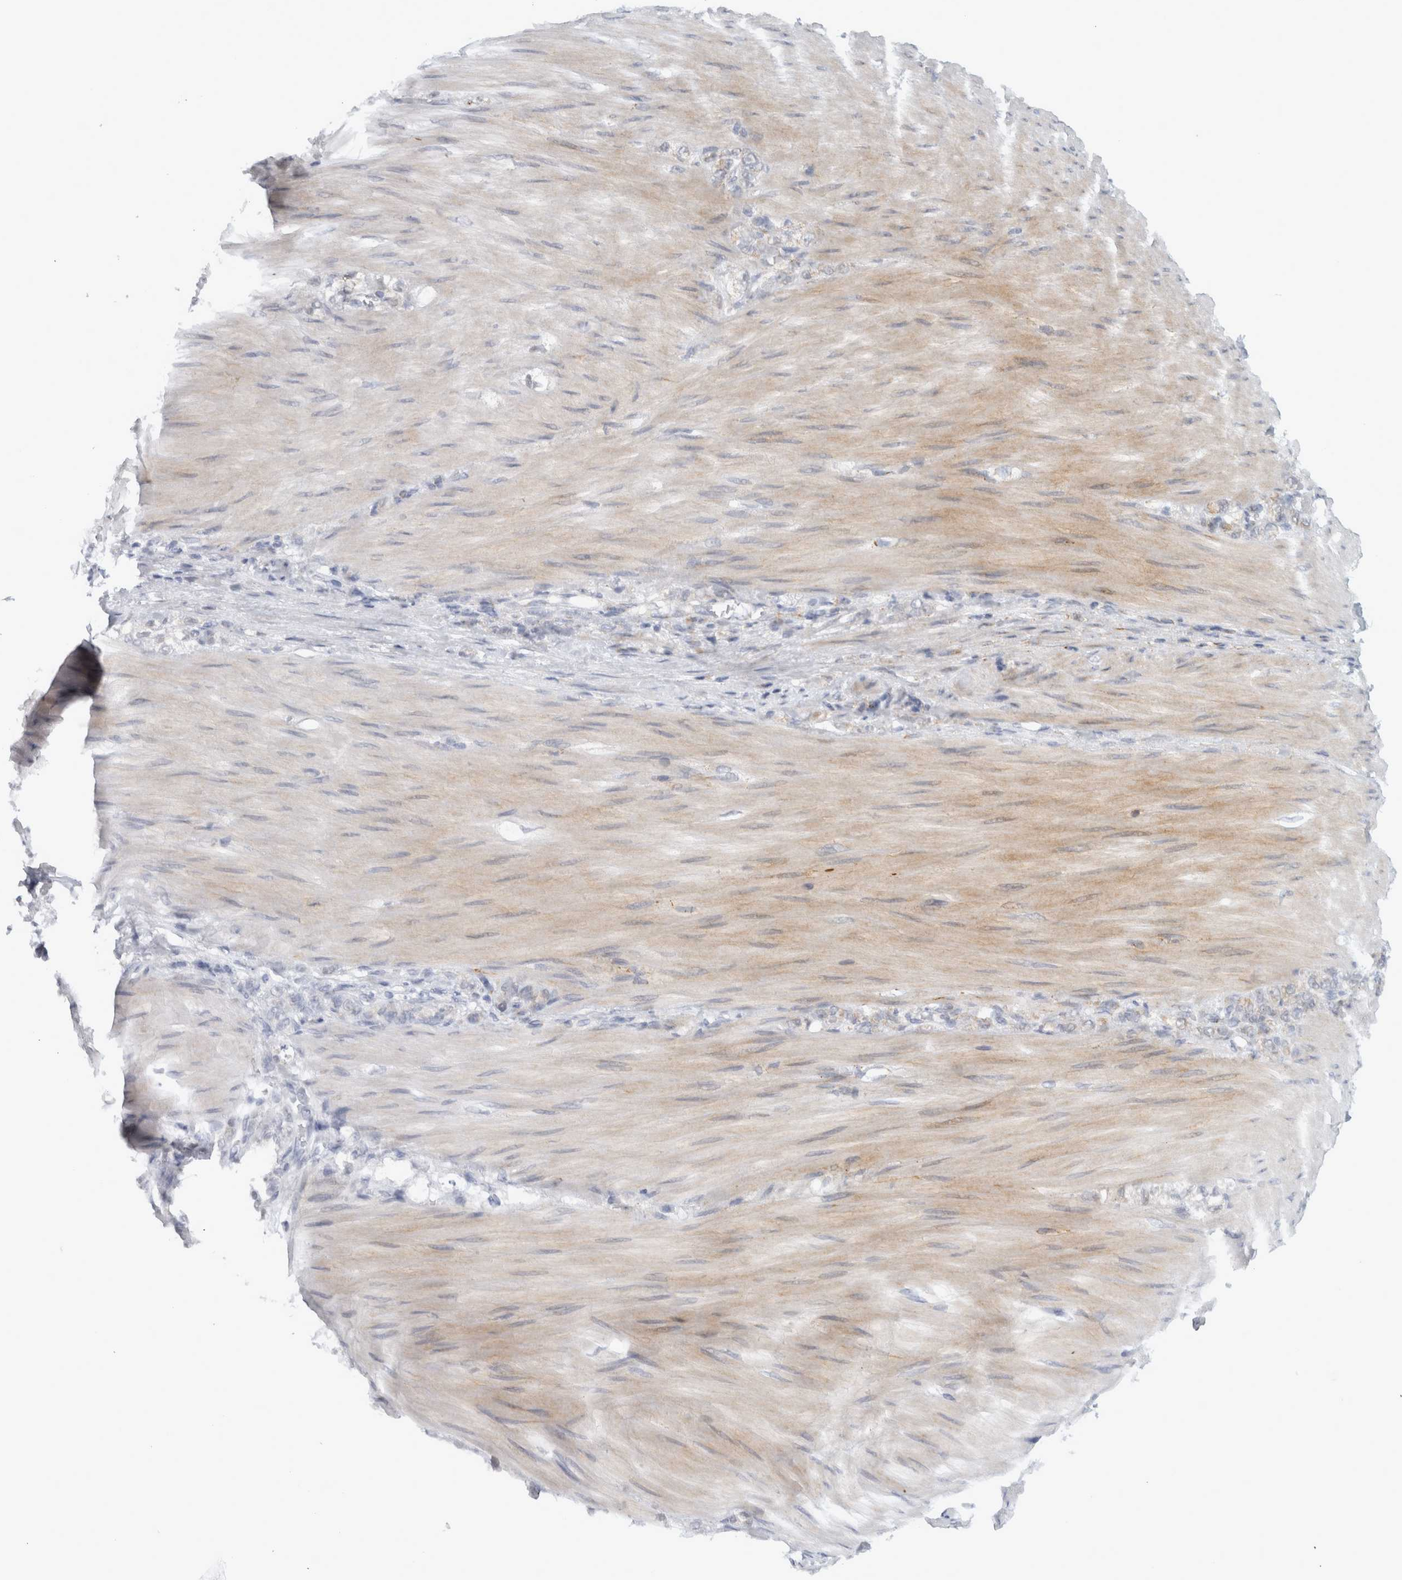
{"staining": {"intensity": "weak", "quantity": "<25%", "location": "cytoplasmic/membranous"}, "tissue": "stomach cancer", "cell_type": "Tumor cells", "image_type": "cancer", "snomed": [{"axis": "morphology", "description": "Normal tissue, NOS"}, {"axis": "morphology", "description": "Adenocarcinoma, NOS"}, {"axis": "topography", "description": "Stomach"}], "caption": "DAB (3,3'-diaminobenzidine) immunohistochemical staining of adenocarcinoma (stomach) exhibits no significant expression in tumor cells. The staining was performed using DAB to visualize the protein expression in brown, while the nuclei were stained in blue with hematoxylin (Magnification: 20x).", "gene": "RAB18", "patient": {"sex": "male", "age": 82}}